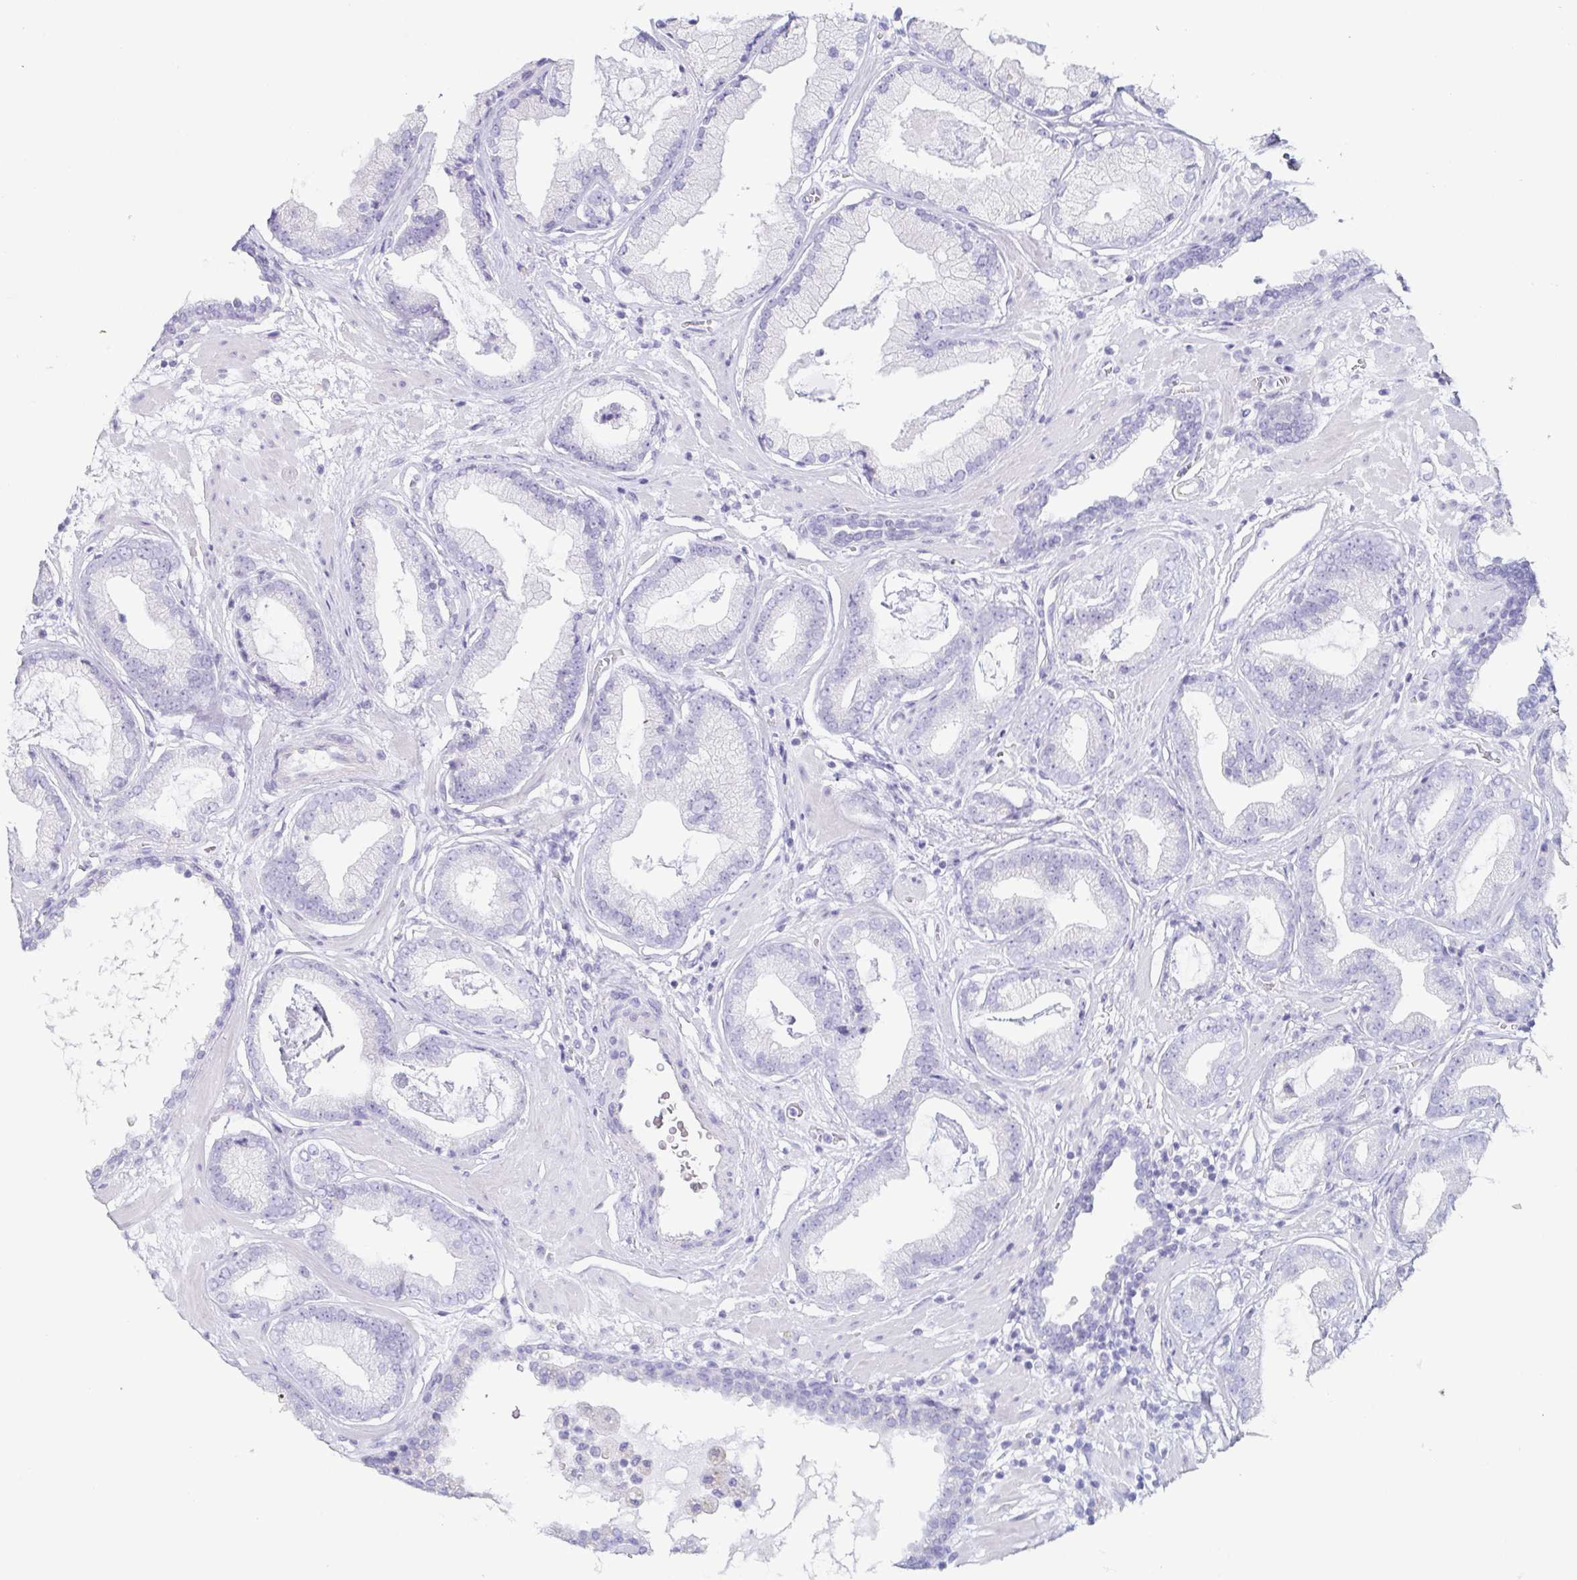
{"staining": {"intensity": "negative", "quantity": "none", "location": "none"}, "tissue": "prostate cancer", "cell_type": "Tumor cells", "image_type": "cancer", "snomed": [{"axis": "morphology", "description": "Adenocarcinoma, Low grade"}, {"axis": "topography", "description": "Prostate"}], "caption": "Immunohistochemical staining of human adenocarcinoma (low-grade) (prostate) shows no significant staining in tumor cells. (DAB immunohistochemistry (IHC) with hematoxylin counter stain).", "gene": "PRR27", "patient": {"sex": "male", "age": 62}}